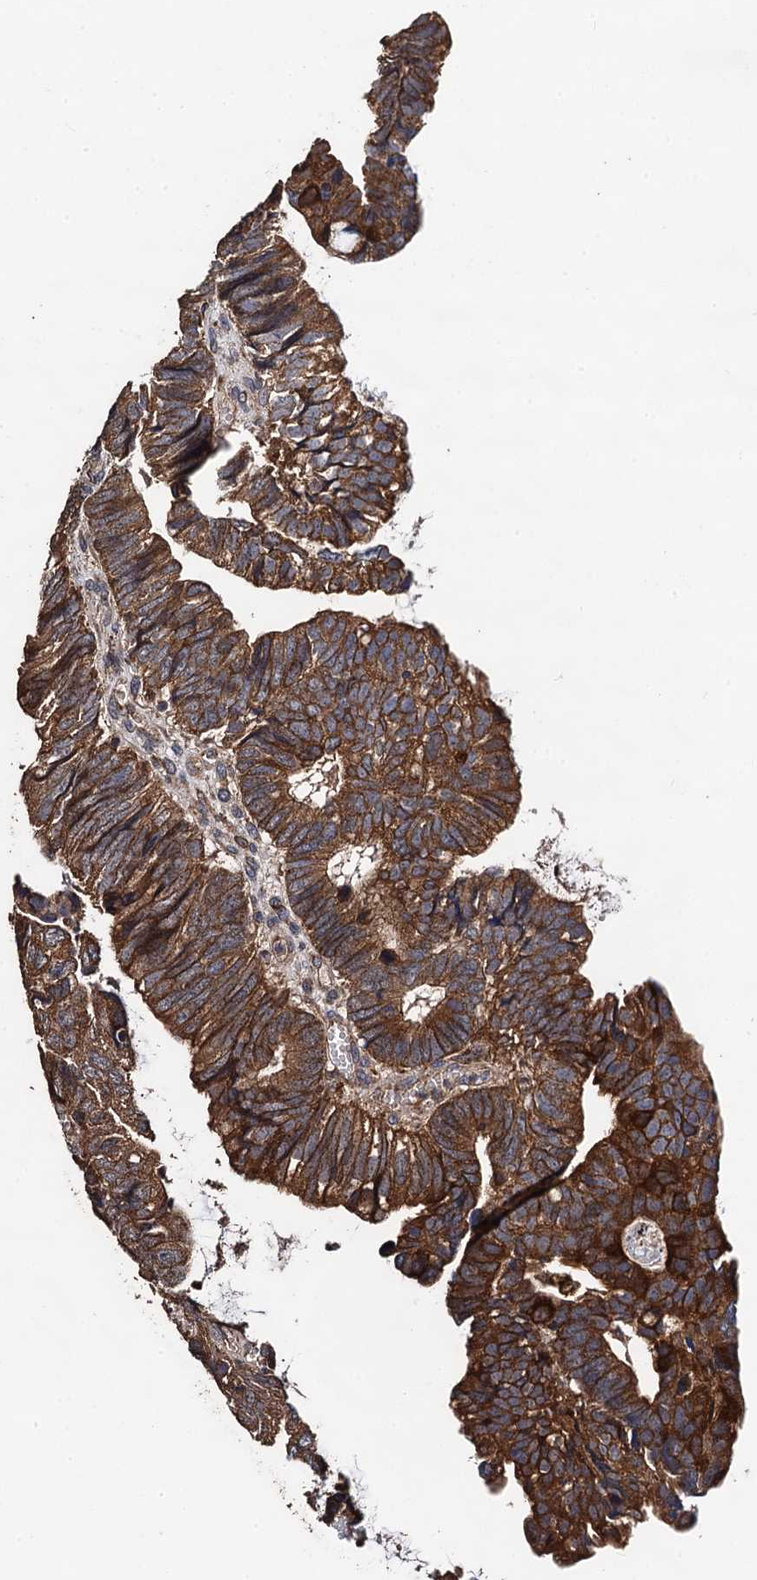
{"staining": {"intensity": "moderate", "quantity": ">75%", "location": "cytoplasmic/membranous"}, "tissue": "colorectal cancer", "cell_type": "Tumor cells", "image_type": "cancer", "snomed": [{"axis": "morphology", "description": "Adenocarcinoma, NOS"}, {"axis": "topography", "description": "Colon"}], "caption": "Brown immunohistochemical staining in colorectal adenocarcinoma displays moderate cytoplasmic/membranous expression in about >75% of tumor cells.", "gene": "PPTC7", "patient": {"sex": "female", "age": 67}}